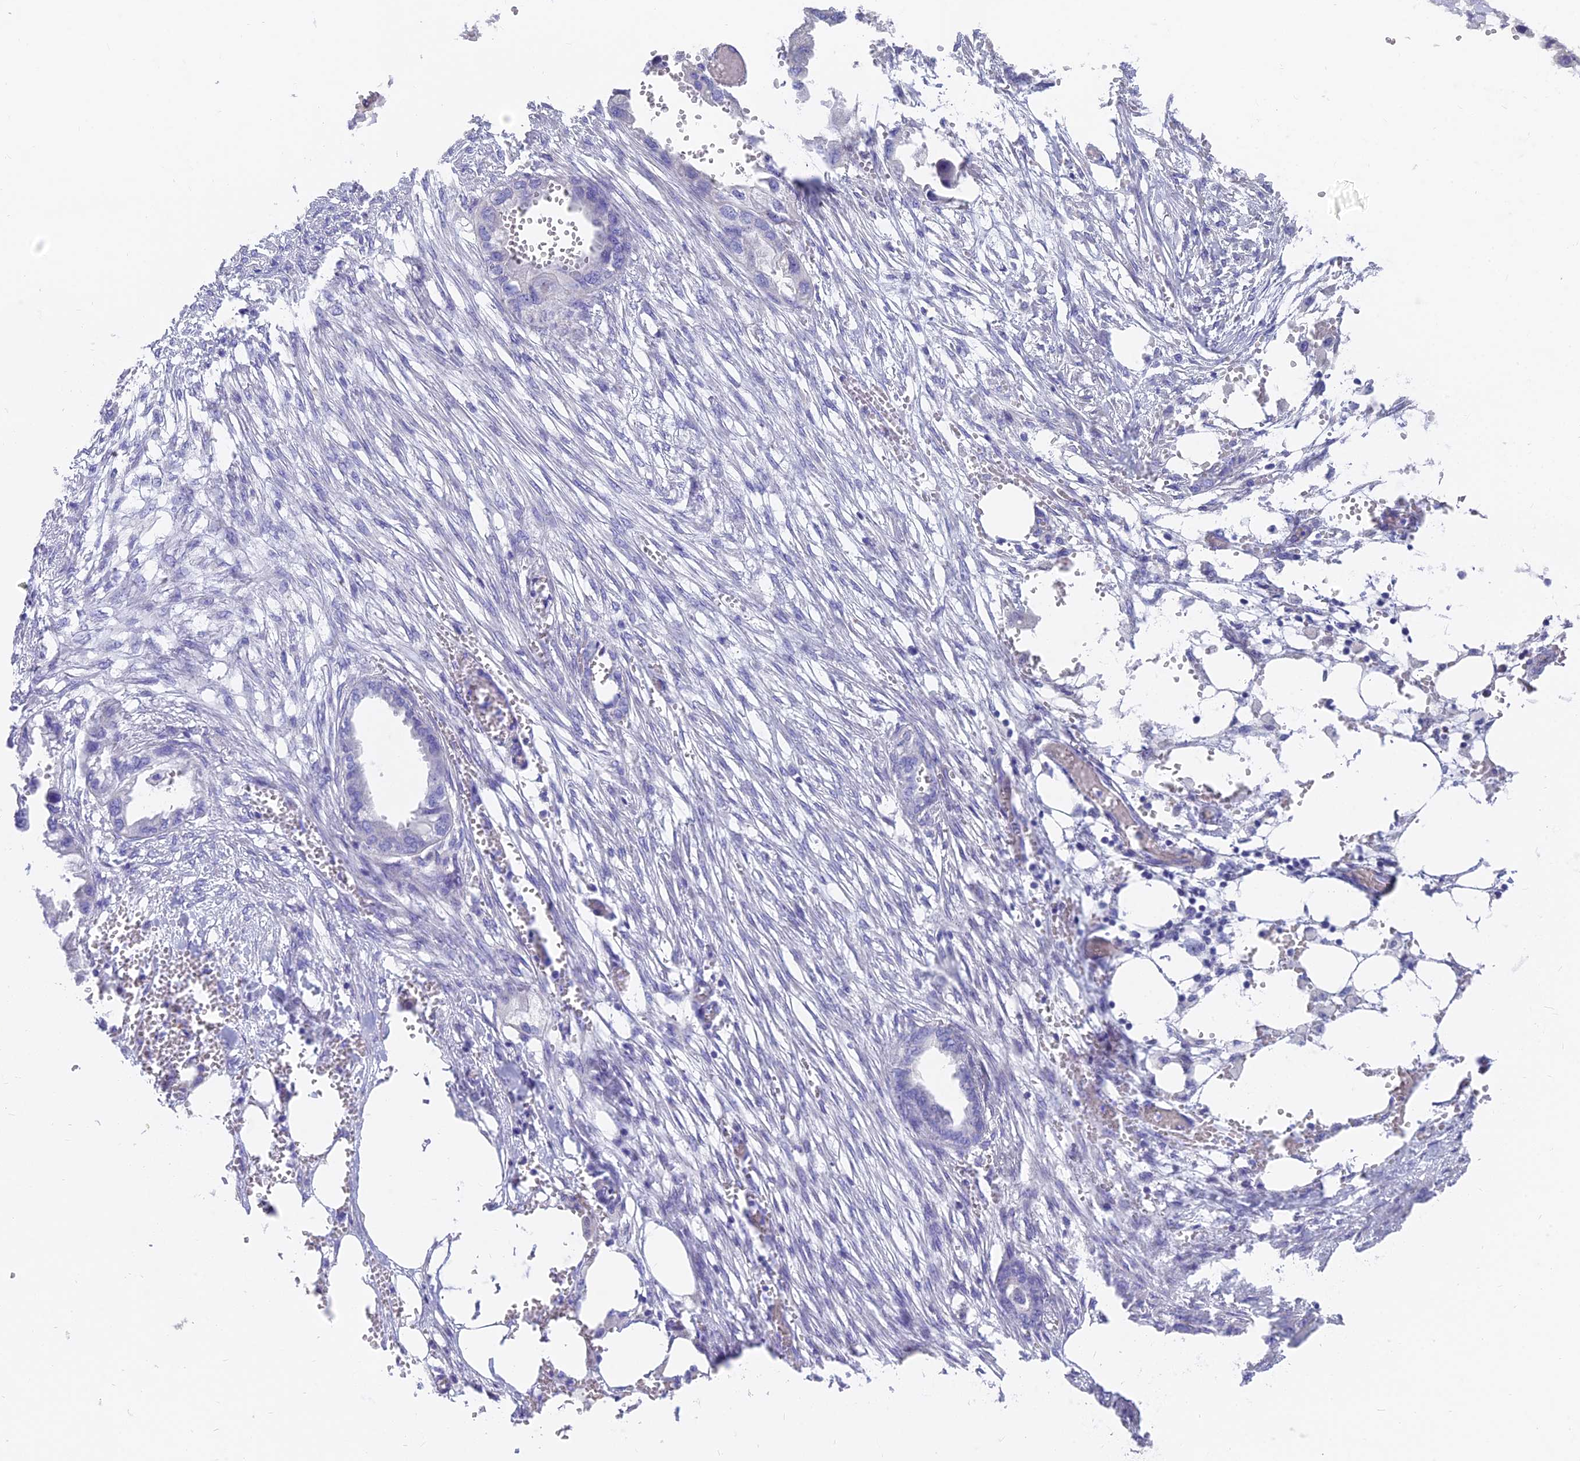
{"staining": {"intensity": "negative", "quantity": "none", "location": "none"}, "tissue": "endometrial cancer", "cell_type": "Tumor cells", "image_type": "cancer", "snomed": [{"axis": "morphology", "description": "Adenocarcinoma, NOS"}, {"axis": "morphology", "description": "Adenocarcinoma, metastatic, NOS"}, {"axis": "topography", "description": "Adipose tissue"}, {"axis": "topography", "description": "Endometrium"}], "caption": "High power microscopy photomicrograph of an immunohistochemistry (IHC) micrograph of adenocarcinoma (endometrial), revealing no significant positivity in tumor cells. Brightfield microscopy of IHC stained with DAB (3,3'-diaminobenzidine) (brown) and hematoxylin (blue), captured at high magnification.", "gene": "FAM168B", "patient": {"sex": "female", "age": 67}}